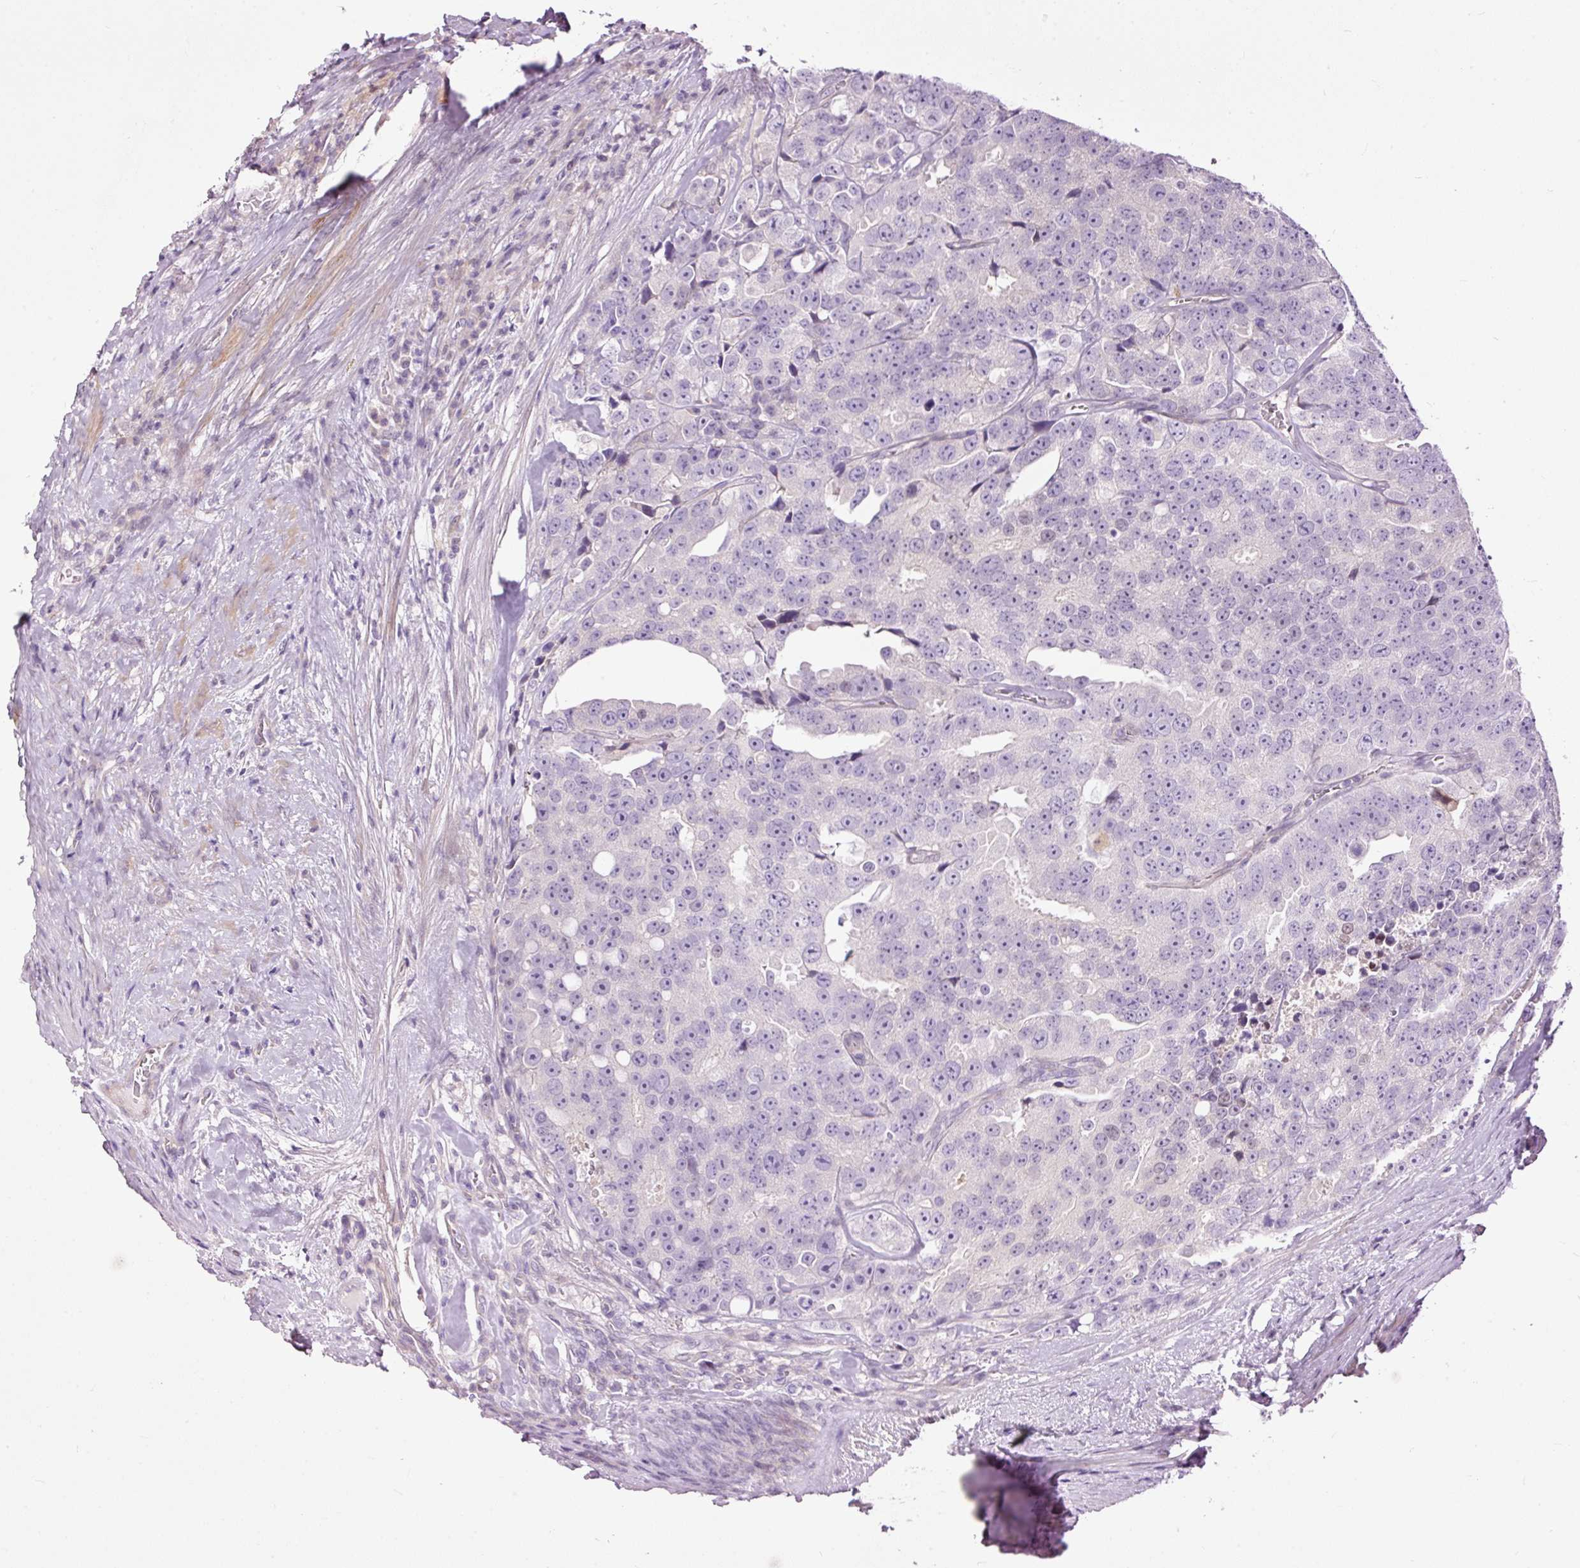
{"staining": {"intensity": "negative", "quantity": "none", "location": "none"}, "tissue": "prostate cancer", "cell_type": "Tumor cells", "image_type": "cancer", "snomed": [{"axis": "morphology", "description": "Adenocarcinoma, High grade"}, {"axis": "topography", "description": "Prostate"}], "caption": "Adenocarcinoma (high-grade) (prostate) stained for a protein using immunohistochemistry shows no expression tumor cells.", "gene": "FCRL4", "patient": {"sex": "male", "age": 71}}